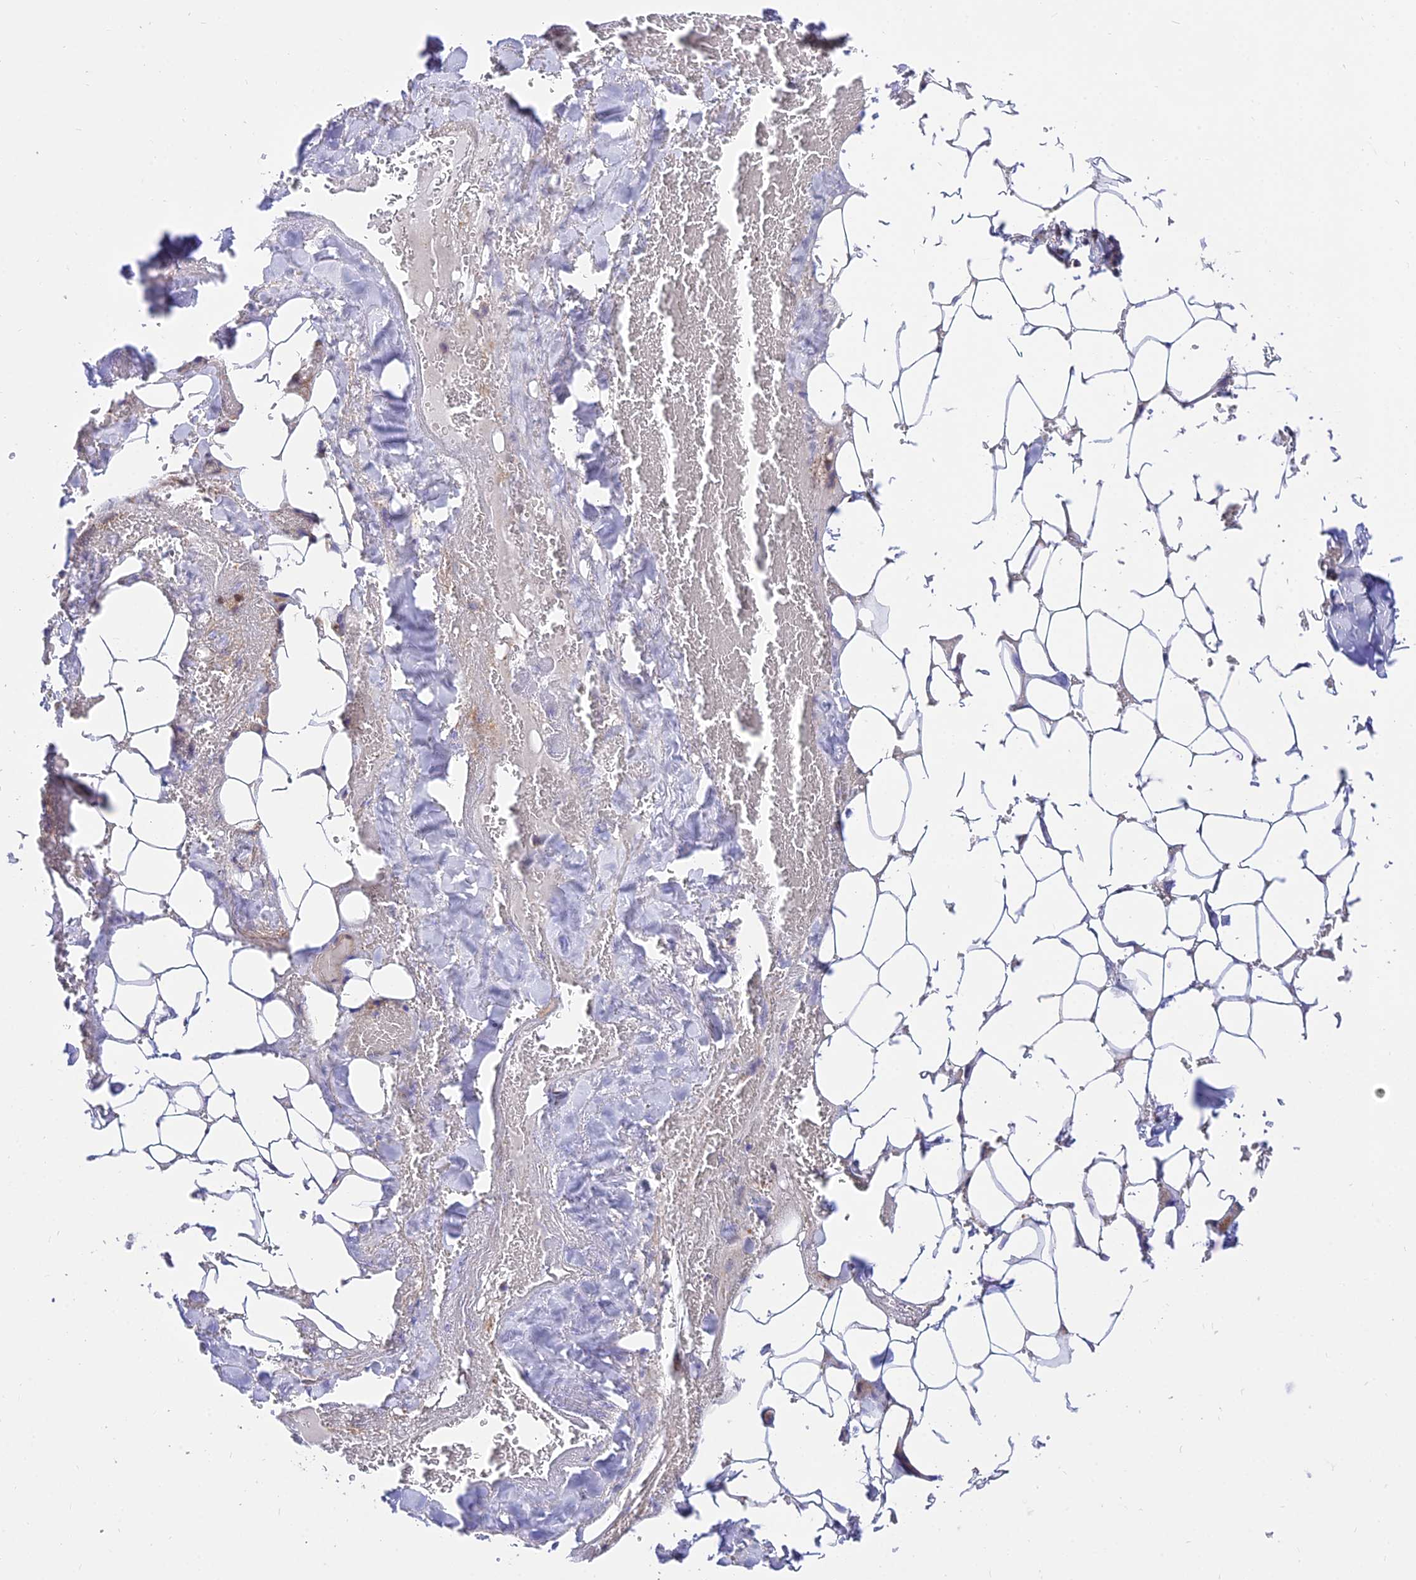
{"staining": {"intensity": "negative", "quantity": "none", "location": "none"}, "tissue": "adipose tissue", "cell_type": "Adipocytes", "image_type": "normal", "snomed": [{"axis": "morphology", "description": "Normal tissue, NOS"}, {"axis": "topography", "description": "Peripheral nerve tissue"}], "caption": "IHC micrograph of unremarkable human adipose tissue stained for a protein (brown), which displays no staining in adipocytes. The staining is performed using DAB brown chromogen with nuclei counter-stained in using hematoxylin.", "gene": "CDC37L1", "patient": {"sex": "male", "age": 70}}